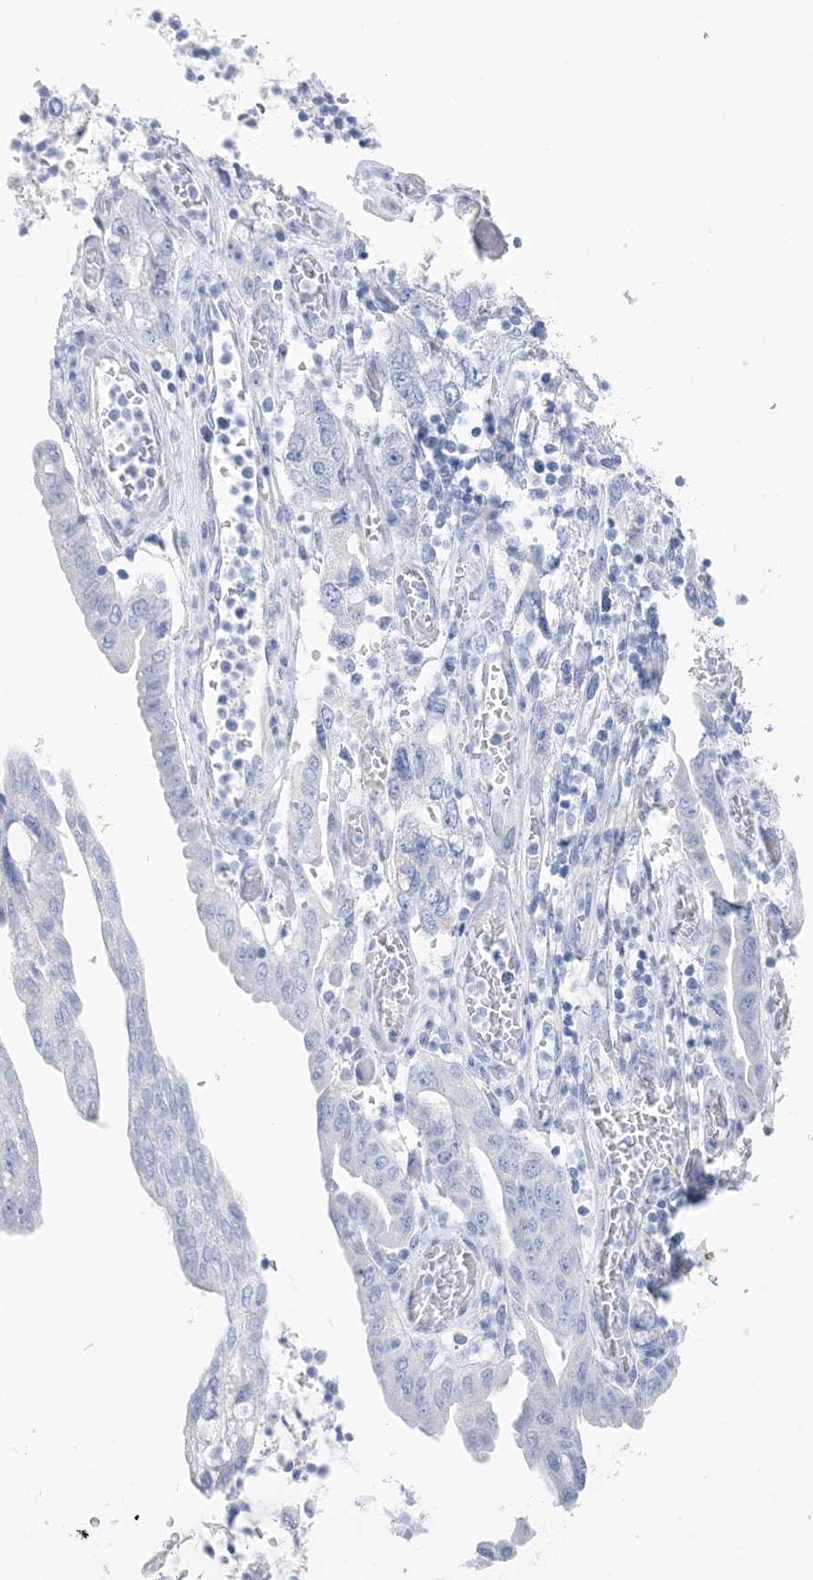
{"staining": {"intensity": "negative", "quantity": "none", "location": "none"}, "tissue": "pancreatic cancer", "cell_type": "Tumor cells", "image_type": "cancer", "snomed": [{"axis": "morphology", "description": "Adenocarcinoma, NOS"}, {"axis": "topography", "description": "Pancreas"}], "caption": "This histopathology image is of adenocarcinoma (pancreatic) stained with immunohistochemistry (IHC) to label a protein in brown with the nuclei are counter-stained blue. There is no positivity in tumor cells.", "gene": "TSPYL6", "patient": {"sex": "female", "age": 73}}